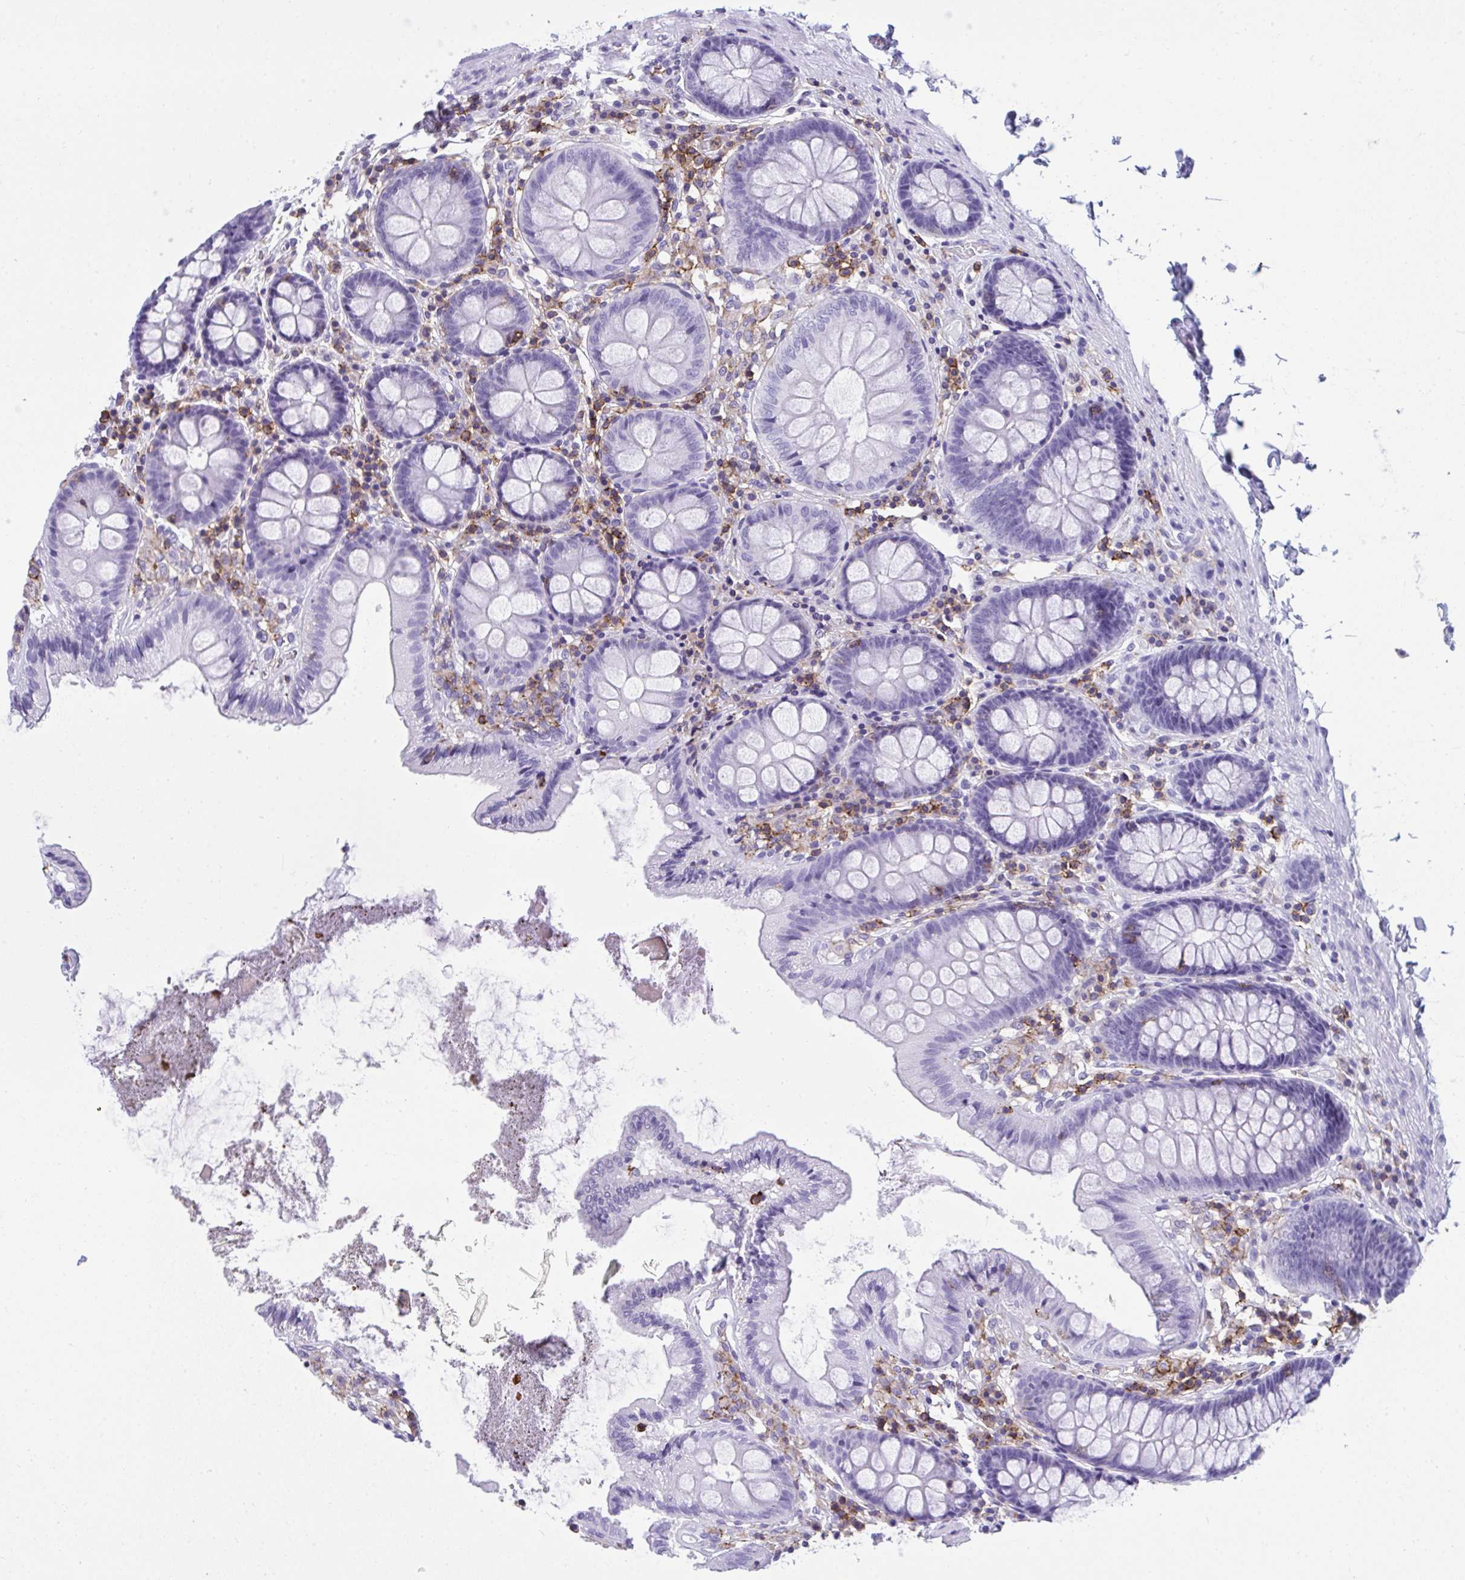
{"staining": {"intensity": "negative", "quantity": "none", "location": "none"}, "tissue": "colon", "cell_type": "Endothelial cells", "image_type": "normal", "snomed": [{"axis": "morphology", "description": "Normal tissue, NOS"}, {"axis": "topography", "description": "Colon"}], "caption": "The immunohistochemistry histopathology image has no significant expression in endothelial cells of colon.", "gene": "SPN", "patient": {"sex": "male", "age": 84}}